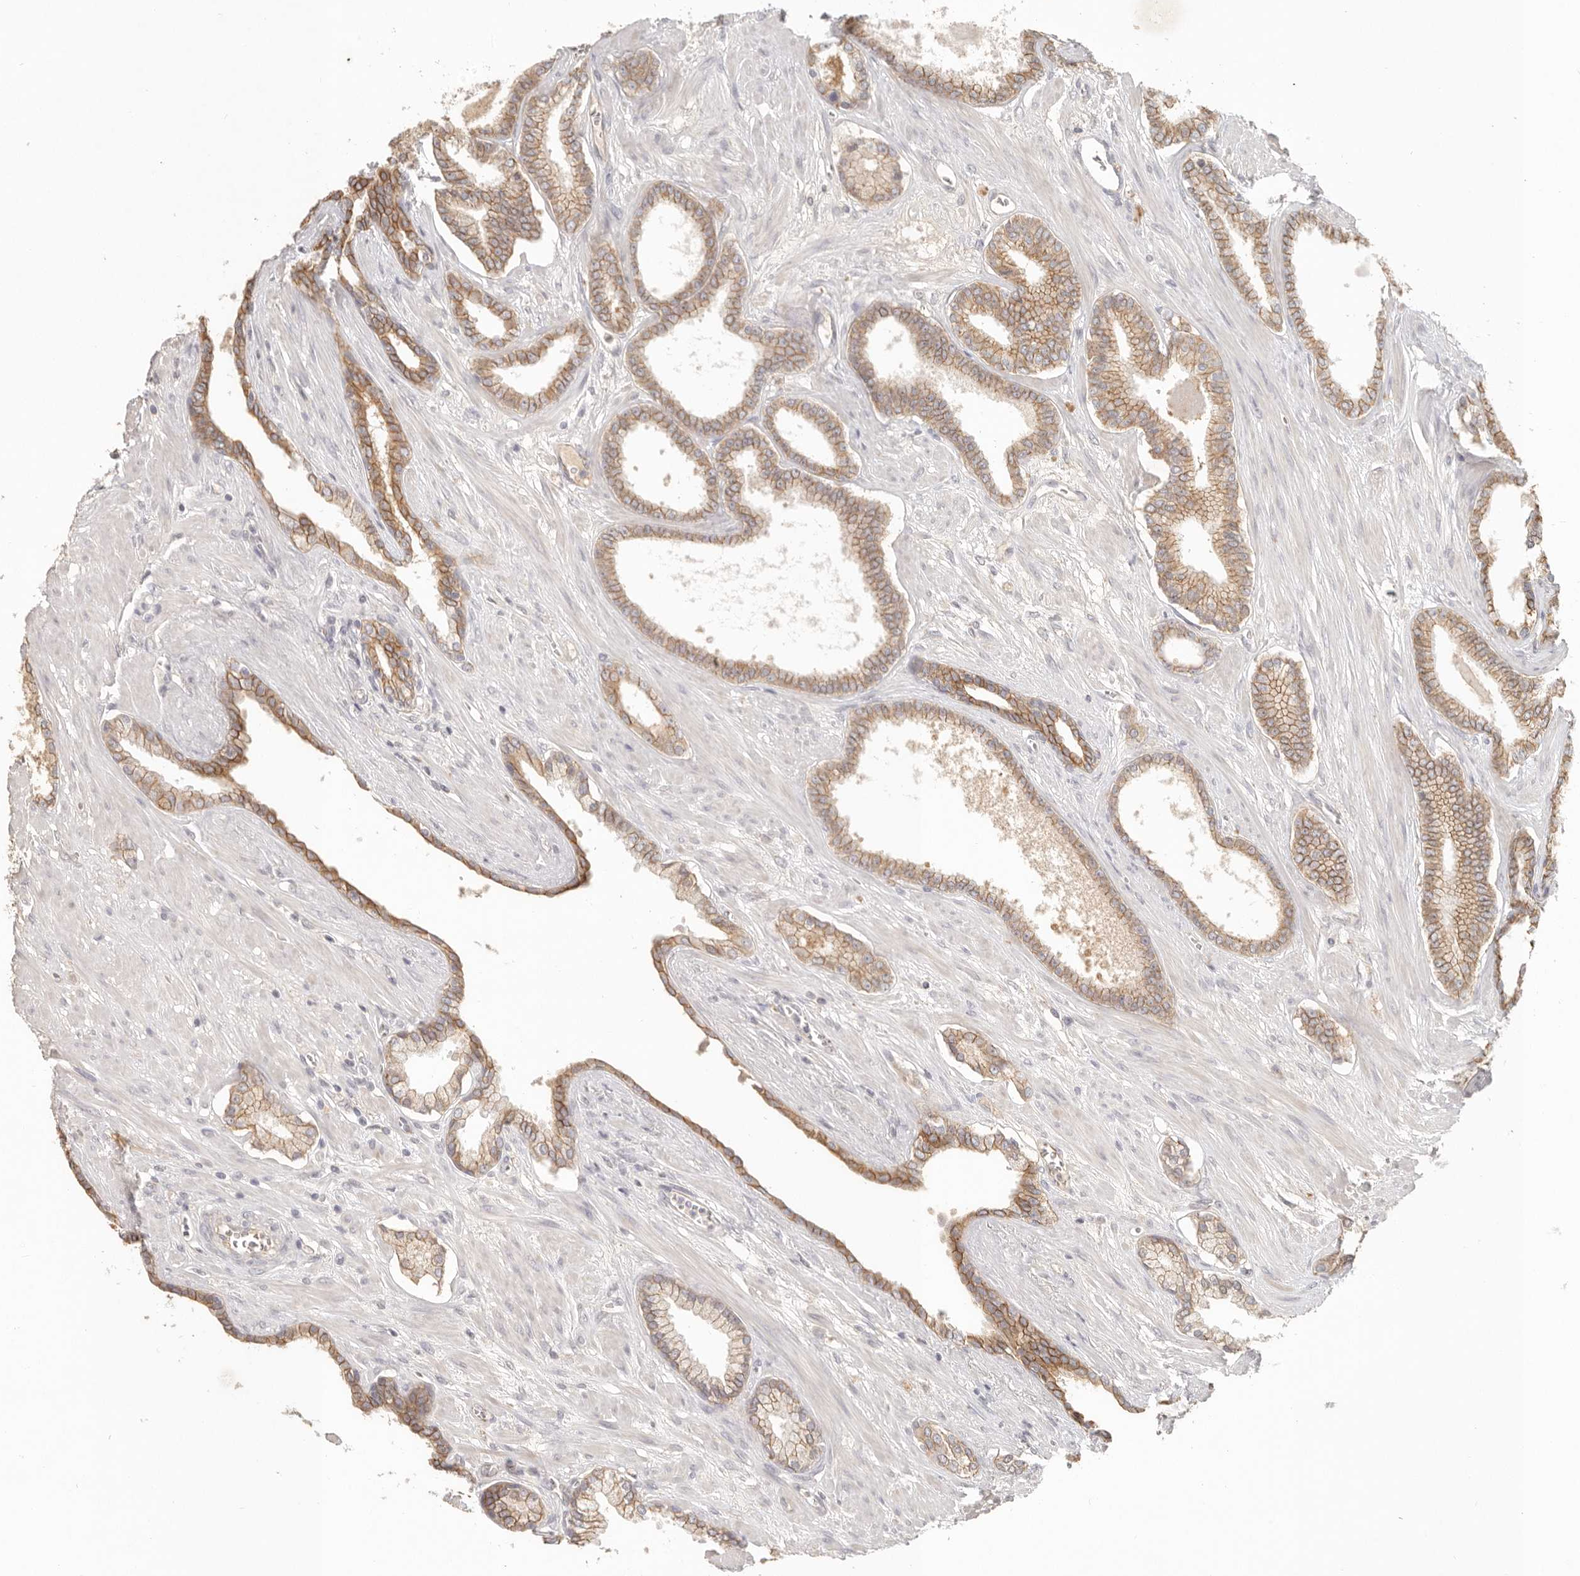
{"staining": {"intensity": "moderate", "quantity": ">75%", "location": "cytoplasmic/membranous"}, "tissue": "prostate cancer", "cell_type": "Tumor cells", "image_type": "cancer", "snomed": [{"axis": "morphology", "description": "Adenocarcinoma, Low grade"}, {"axis": "topography", "description": "Prostate"}], "caption": "Immunohistochemistry (IHC) histopathology image of neoplastic tissue: human prostate low-grade adenocarcinoma stained using immunohistochemistry (IHC) exhibits medium levels of moderate protein expression localized specifically in the cytoplasmic/membranous of tumor cells, appearing as a cytoplasmic/membranous brown color.", "gene": "ANXA9", "patient": {"sex": "male", "age": 70}}